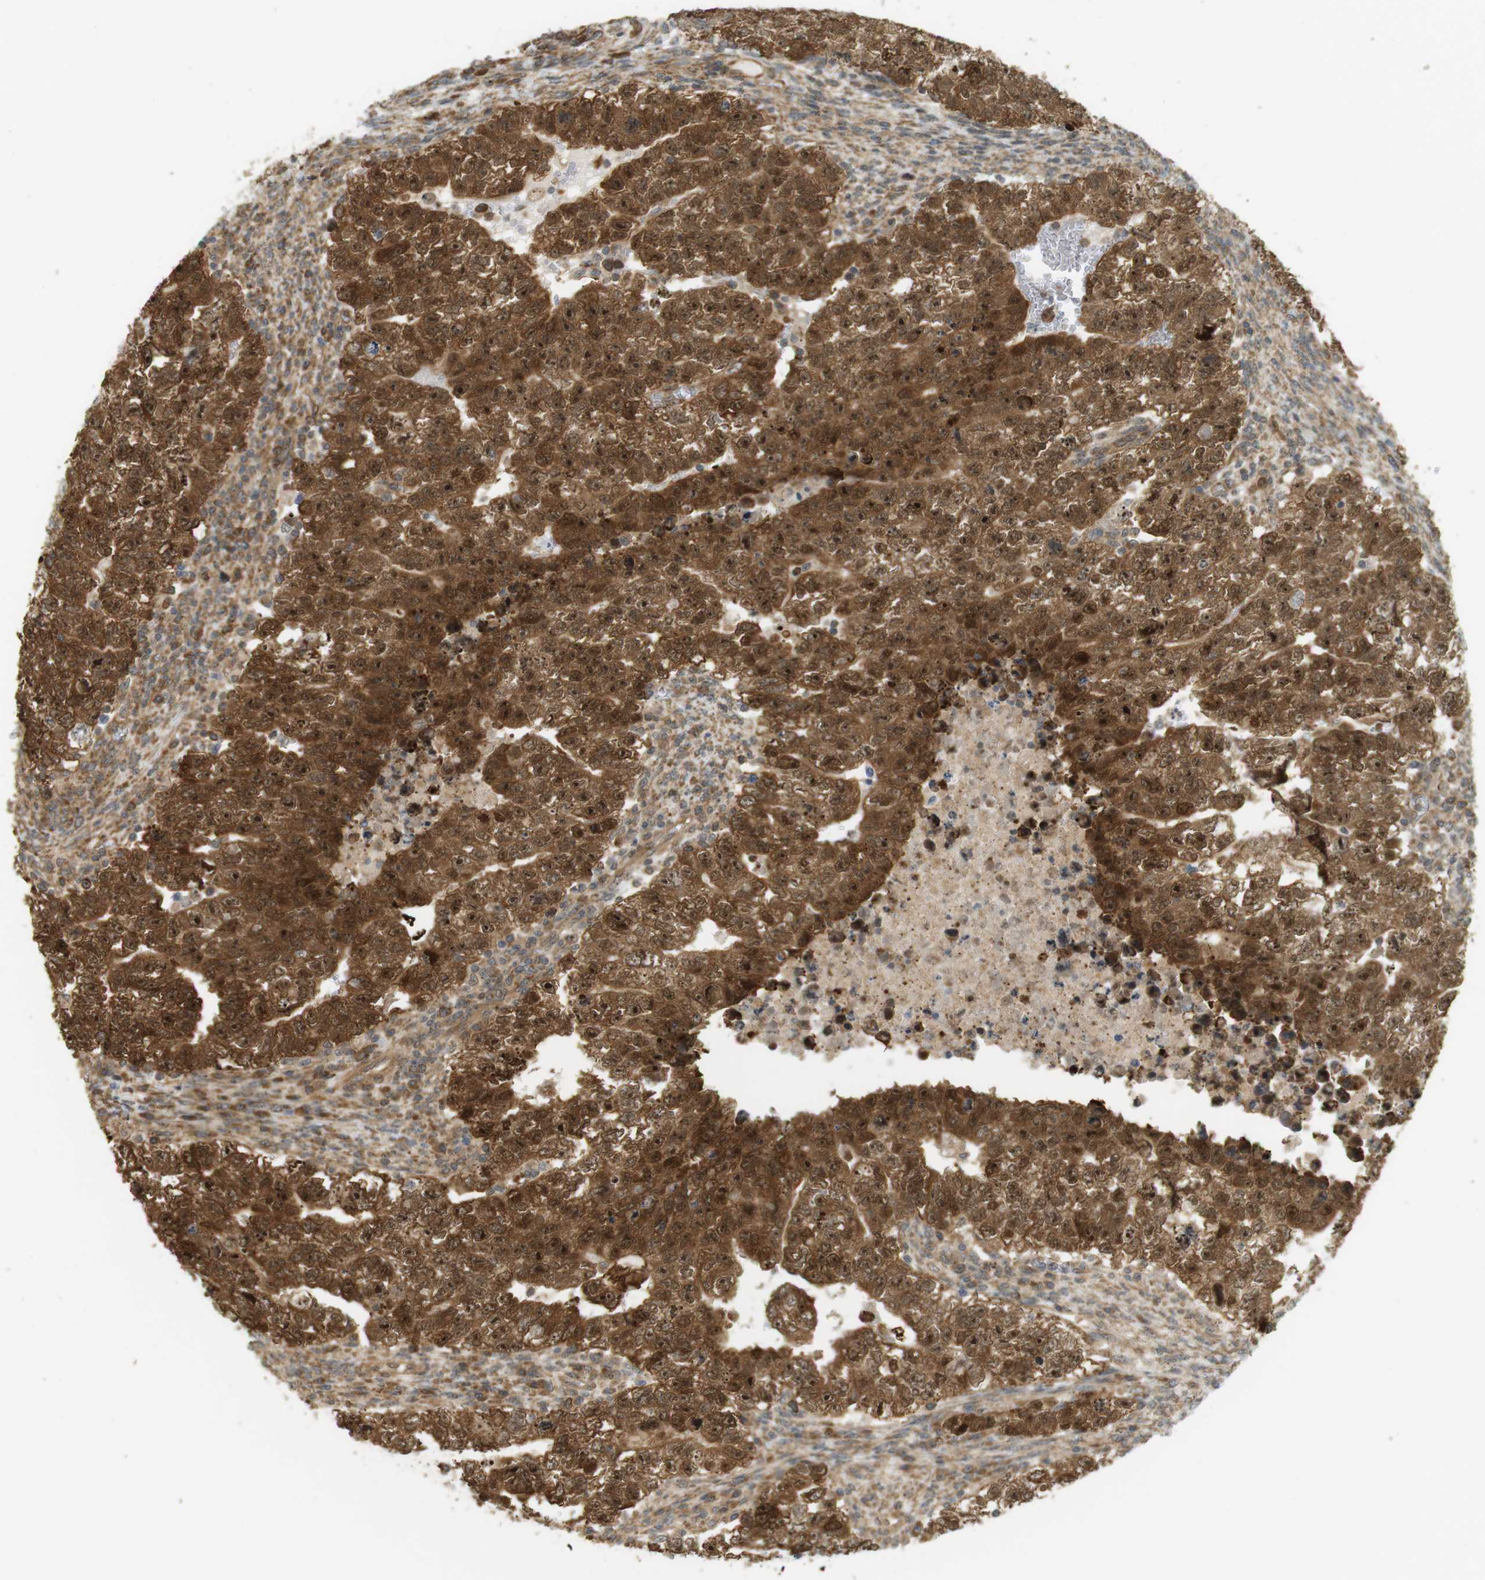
{"staining": {"intensity": "strong", "quantity": ">75%", "location": "cytoplasmic/membranous,nuclear"}, "tissue": "testis cancer", "cell_type": "Tumor cells", "image_type": "cancer", "snomed": [{"axis": "morphology", "description": "Seminoma, NOS"}, {"axis": "morphology", "description": "Carcinoma, Embryonal, NOS"}, {"axis": "topography", "description": "Testis"}], "caption": "The histopathology image displays a brown stain indicating the presence of a protein in the cytoplasmic/membranous and nuclear of tumor cells in testis cancer (seminoma). (Brightfield microscopy of DAB IHC at high magnification).", "gene": "PA2G4", "patient": {"sex": "male", "age": 38}}